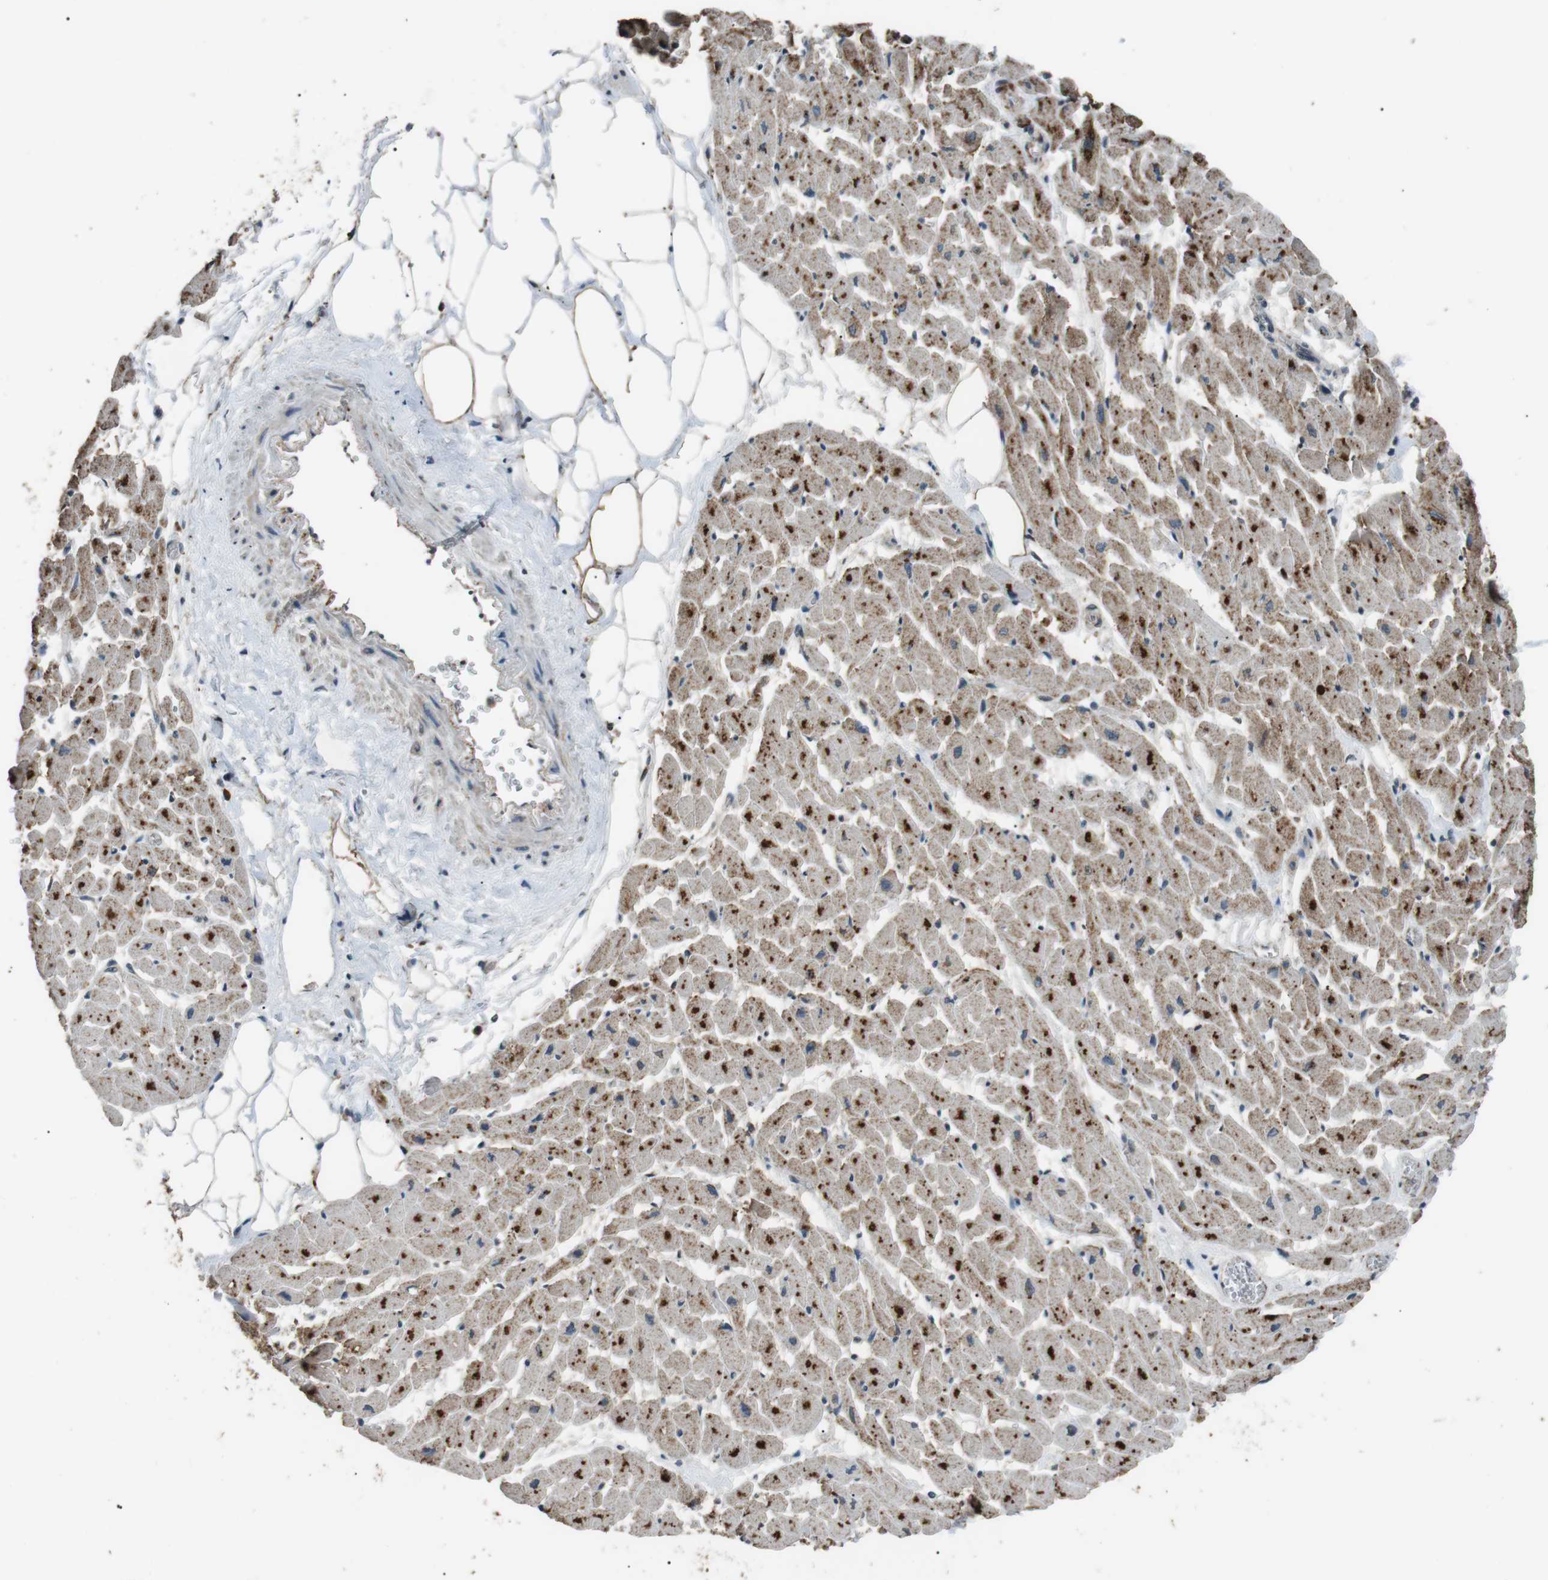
{"staining": {"intensity": "moderate", "quantity": ">75%", "location": "cytoplasmic/membranous"}, "tissue": "heart muscle", "cell_type": "Cardiomyocytes", "image_type": "normal", "snomed": [{"axis": "morphology", "description": "Normal tissue, NOS"}, {"axis": "topography", "description": "Heart"}], "caption": "Immunohistochemistry (IHC) image of unremarkable heart muscle: human heart muscle stained using immunohistochemistry (IHC) exhibits medium levels of moderate protein expression localized specifically in the cytoplasmic/membranous of cardiomyocytes, appearing as a cytoplasmic/membranous brown color.", "gene": "NEK7", "patient": {"sex": "female", "age": 19}}